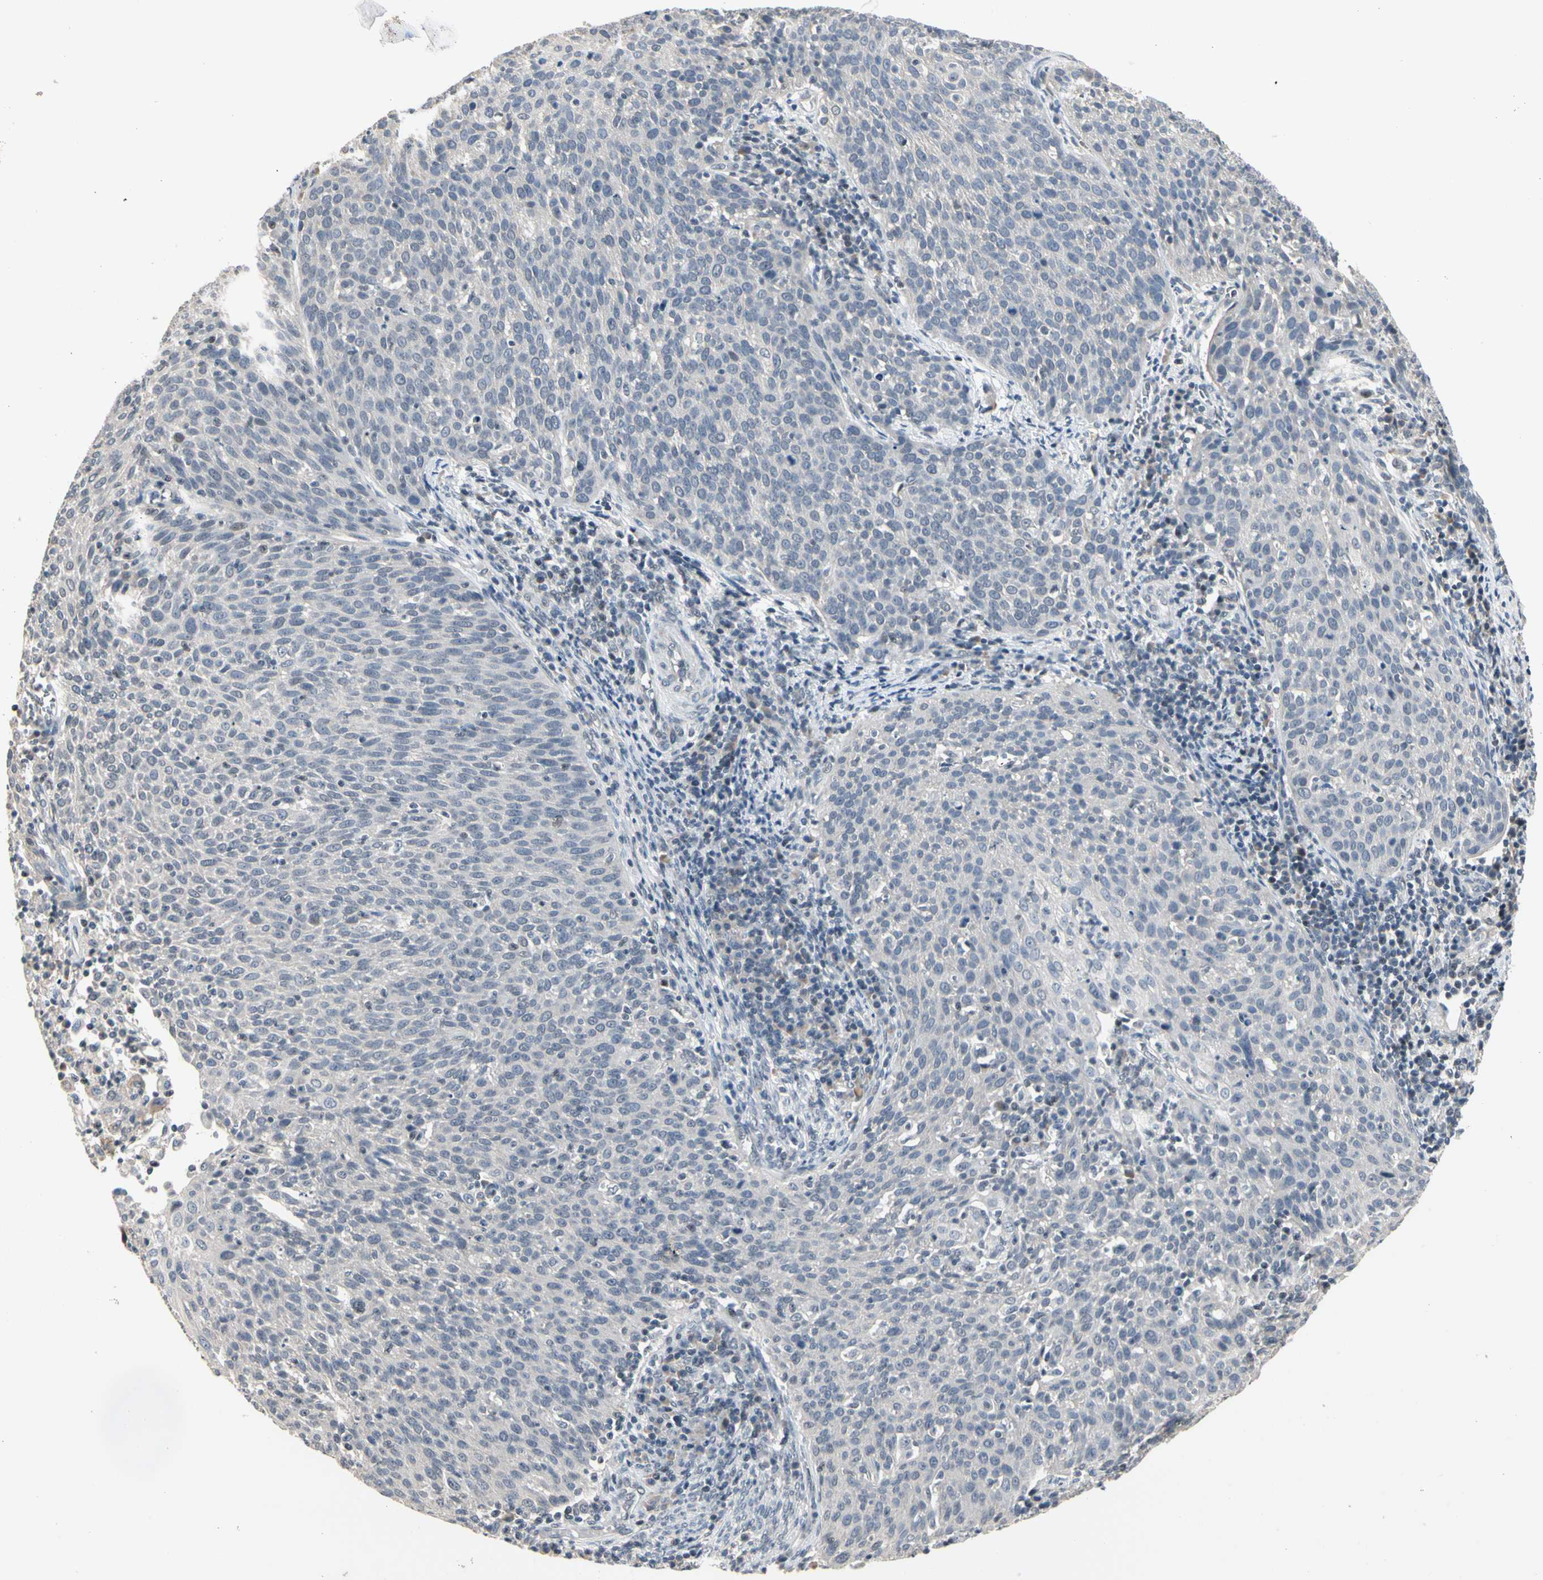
{"staining": {"intensity": "negative", "quantity": "none", "location": "none"}, "tissue": "cervical cancer", "cell_type": "Tumor cells", "image_type": "cancer", "snomed": [{"axis": "morphology", "description": "Squamous cell carcinoma, NOS"}, {"axis": "topography", "description": "Cervix"}], "caption": "Cervical cancer (squamous cell carcinoma) stained for a protein using immunohistochemistry displays no expression tumor cells.", "gene": "GREM1", "patient": {"sex": "female", "age": 38}}